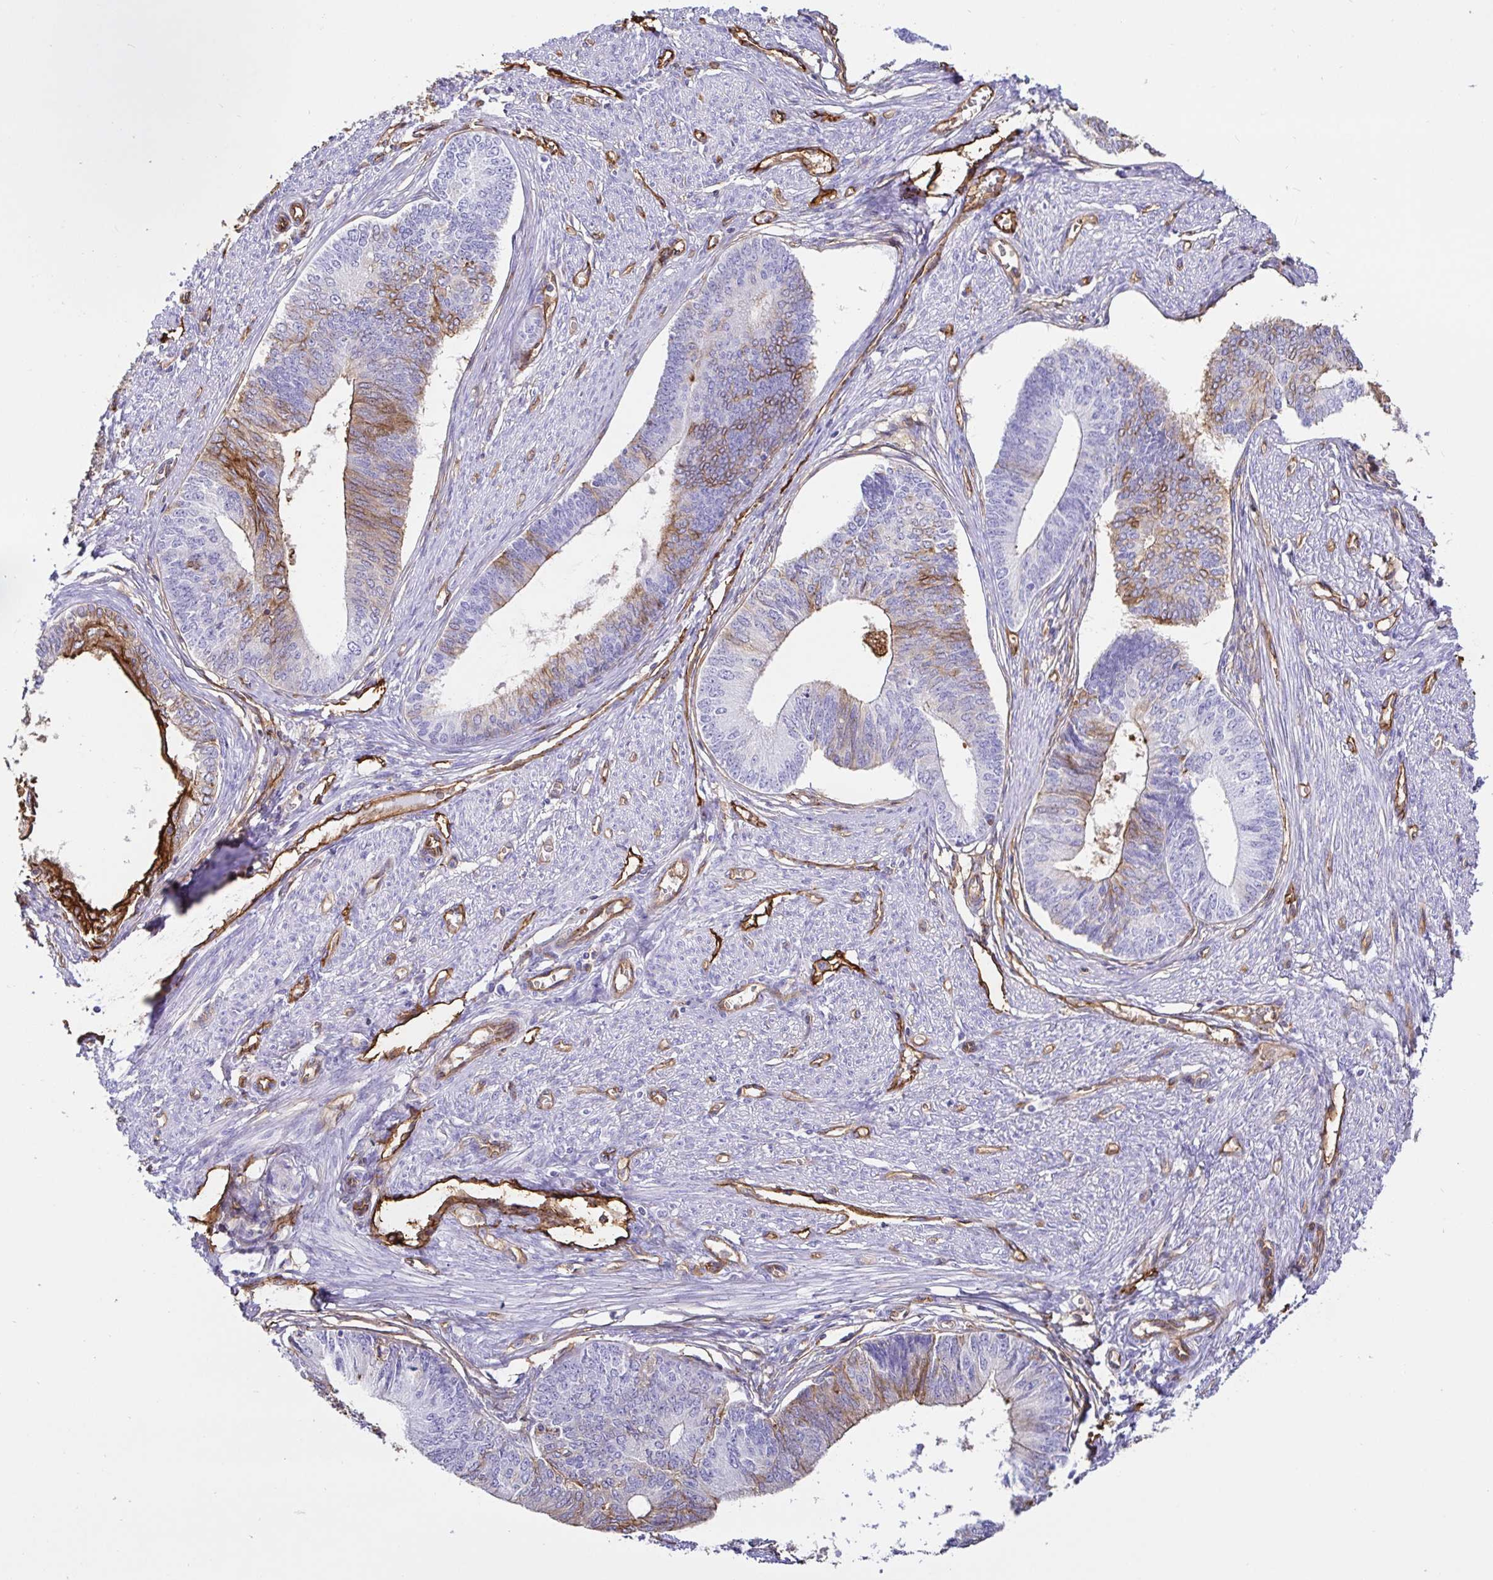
{"staining": {"intensity": "weak", "quantity": "<25%", "location": "cytoplasmic/membranous"}, "tissue": "endometrial cancer", "cell_type": "Tumor cells", "image_type": "cancer", "snomed": [{"axis": "morphology", "description": "Adenocarcinoma, NOS"}, {"axis": "topography", "description": "Endometrium"}], "caption": "An immunohistochemistry micrograph of endometrial cancer (adenocarcinoma) is shown. There is no staining in tumor cells of endometrial cancer (adenocarcinoma).", "gene": "ANXA2", "patient": {"sex": "female", "age": 68}}